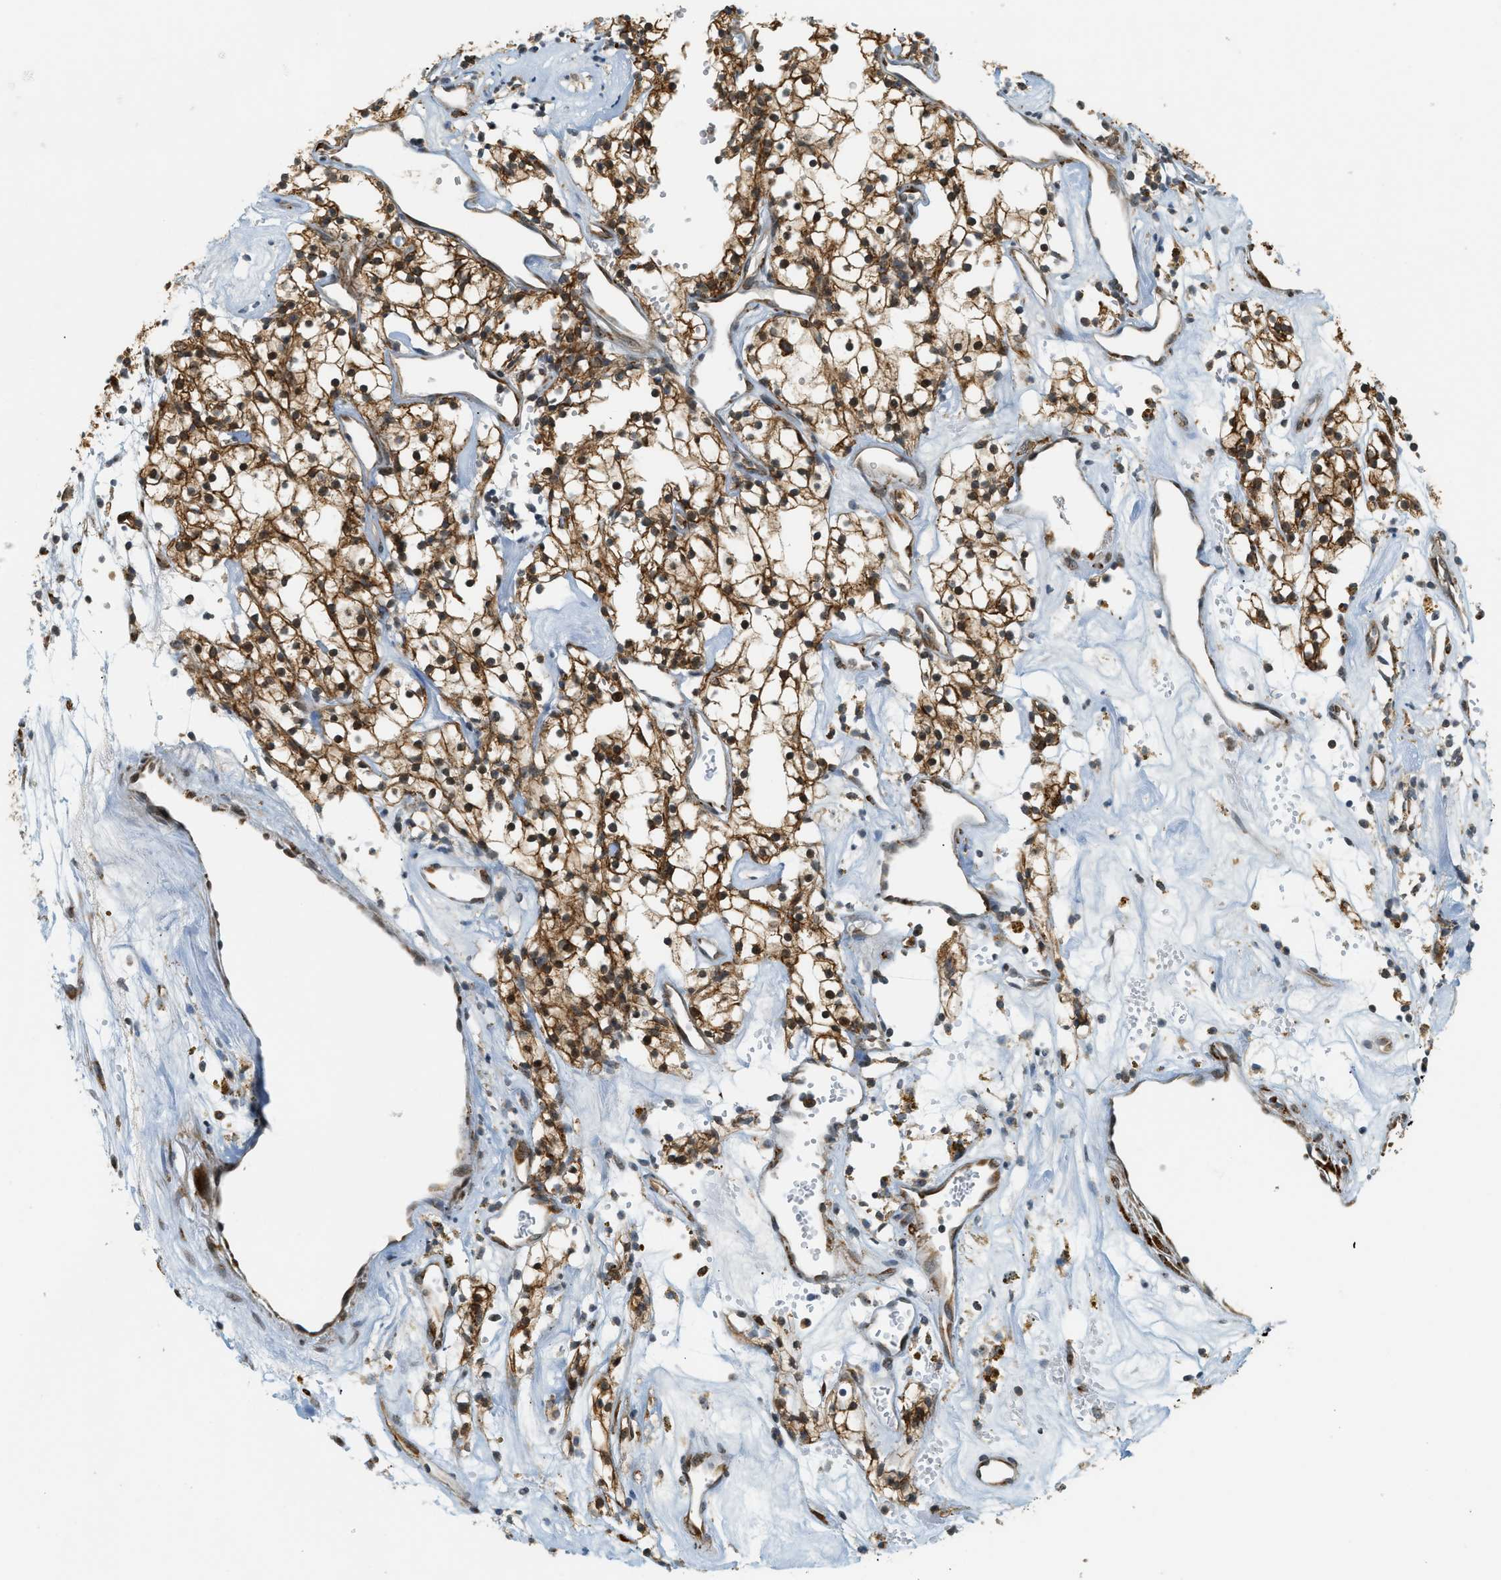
{"staining": {"intensity": "moderate", "quantity": ">75%", "location": "cytoplasmic/membranous"}, "tissue": "renal cancer", "cell_type": "Tumor cells", "image_type": "cancer", "snomed": [{"axis": "morphology", "description": "Adenocarcinoma, NOS"}, {"axis": "topography", "description": "Kidney"}], "caption": "Renal cancer was stained to show a protein in brown. There is medium levels of moderate cytoplasmic/membranous expression in about >75% of tumor cells.", "gene": "SEMA4D", "patient": {"sex": "male", "age": 59}}